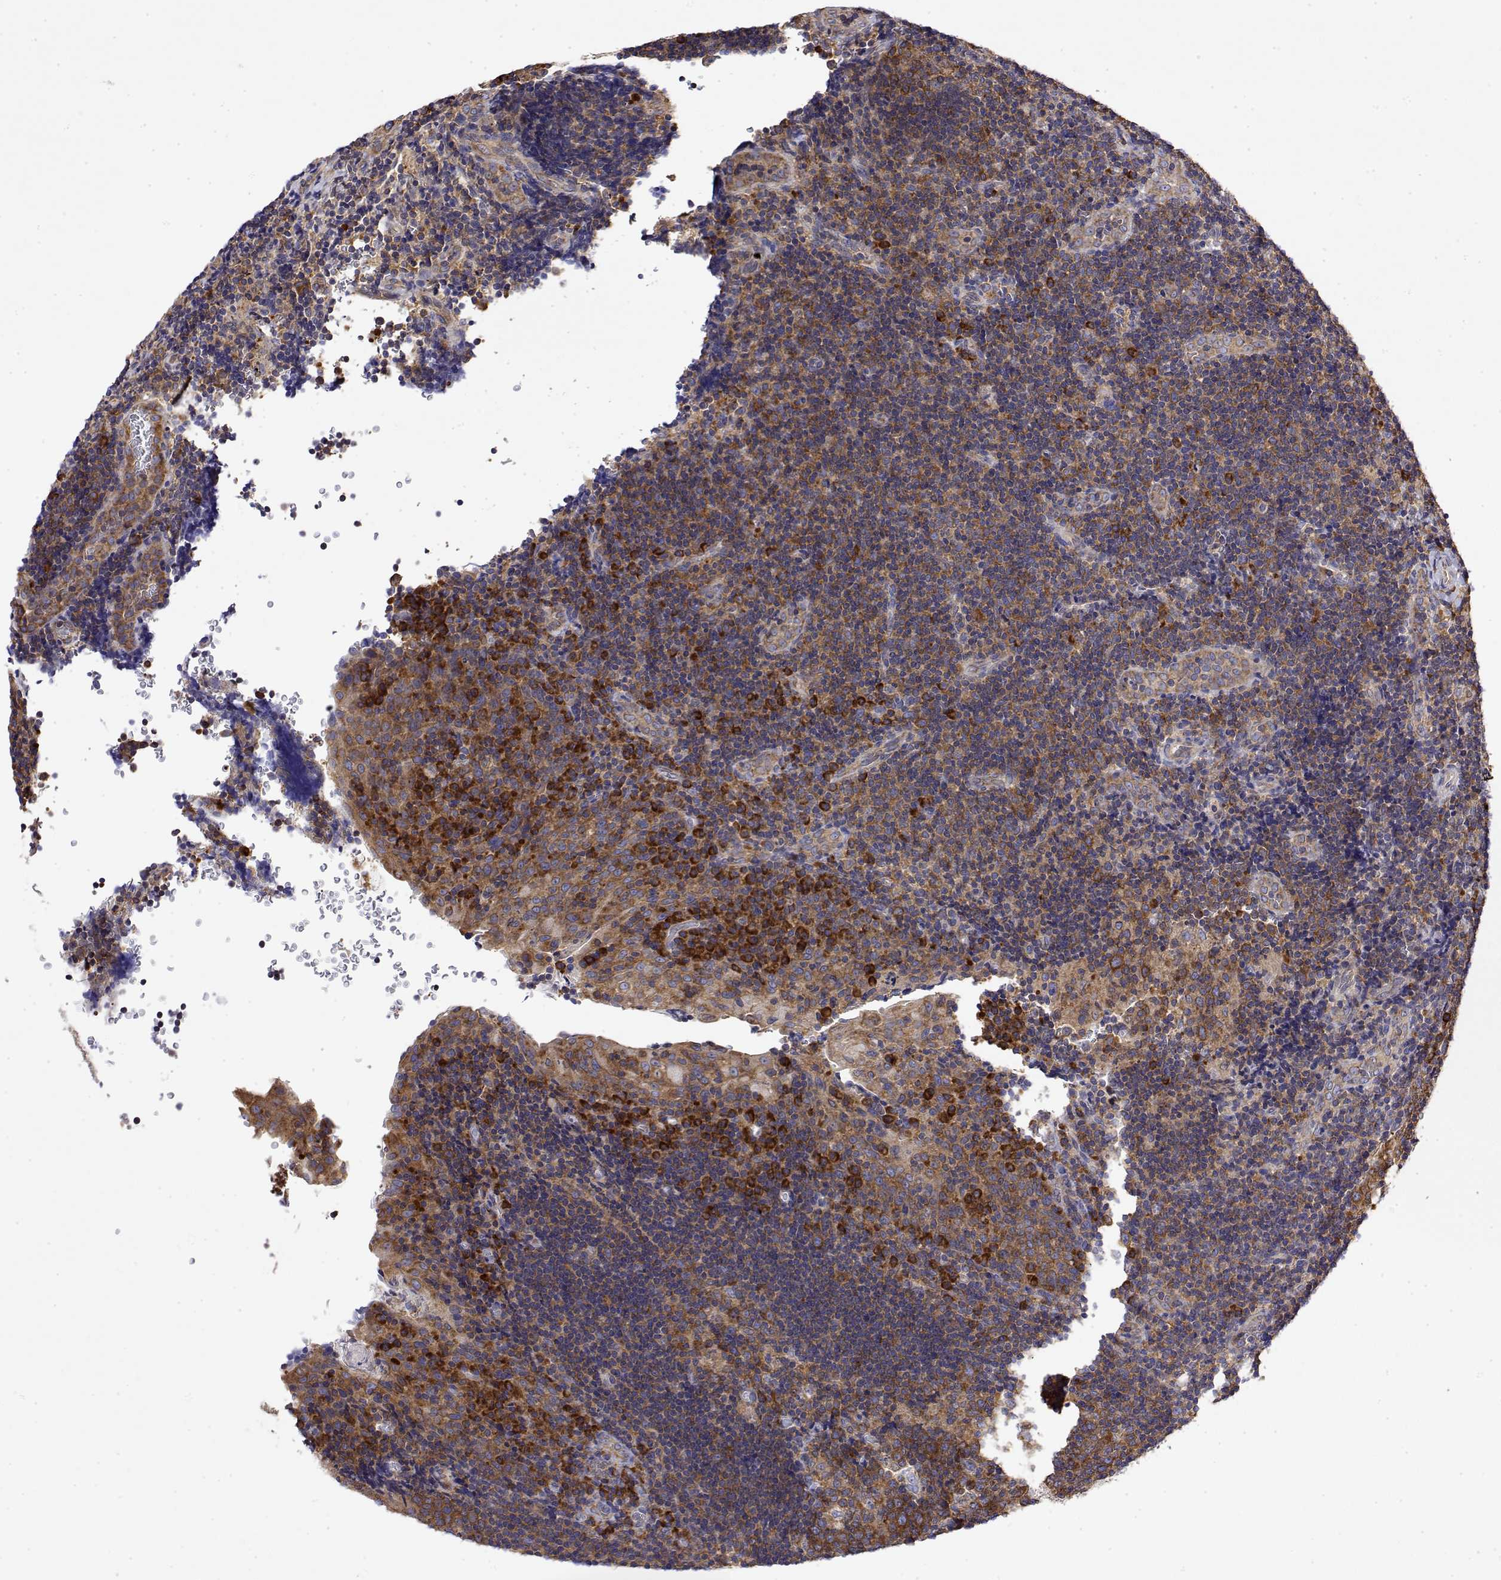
{"staining": {"intensity": "moderate", "quantity": ">75%", "location": "cytoplasmic/membranous"}, "tissue": "tonsil", "cell_type": "Germinal center cells", "image_type": "normal", "snomed": [{"axis": "morphology", "description": "Normal tissue, NOS"}, {"axis": "topography", "description": "Tonsil"}], "caption": "Protein expression analysis of benign tonsil displays moderate cytoplasmic/membranous positivity in about >75% of germinal center cells.", "gene": "EEF1G", "patient": {"sex": "male", "age": 17}}